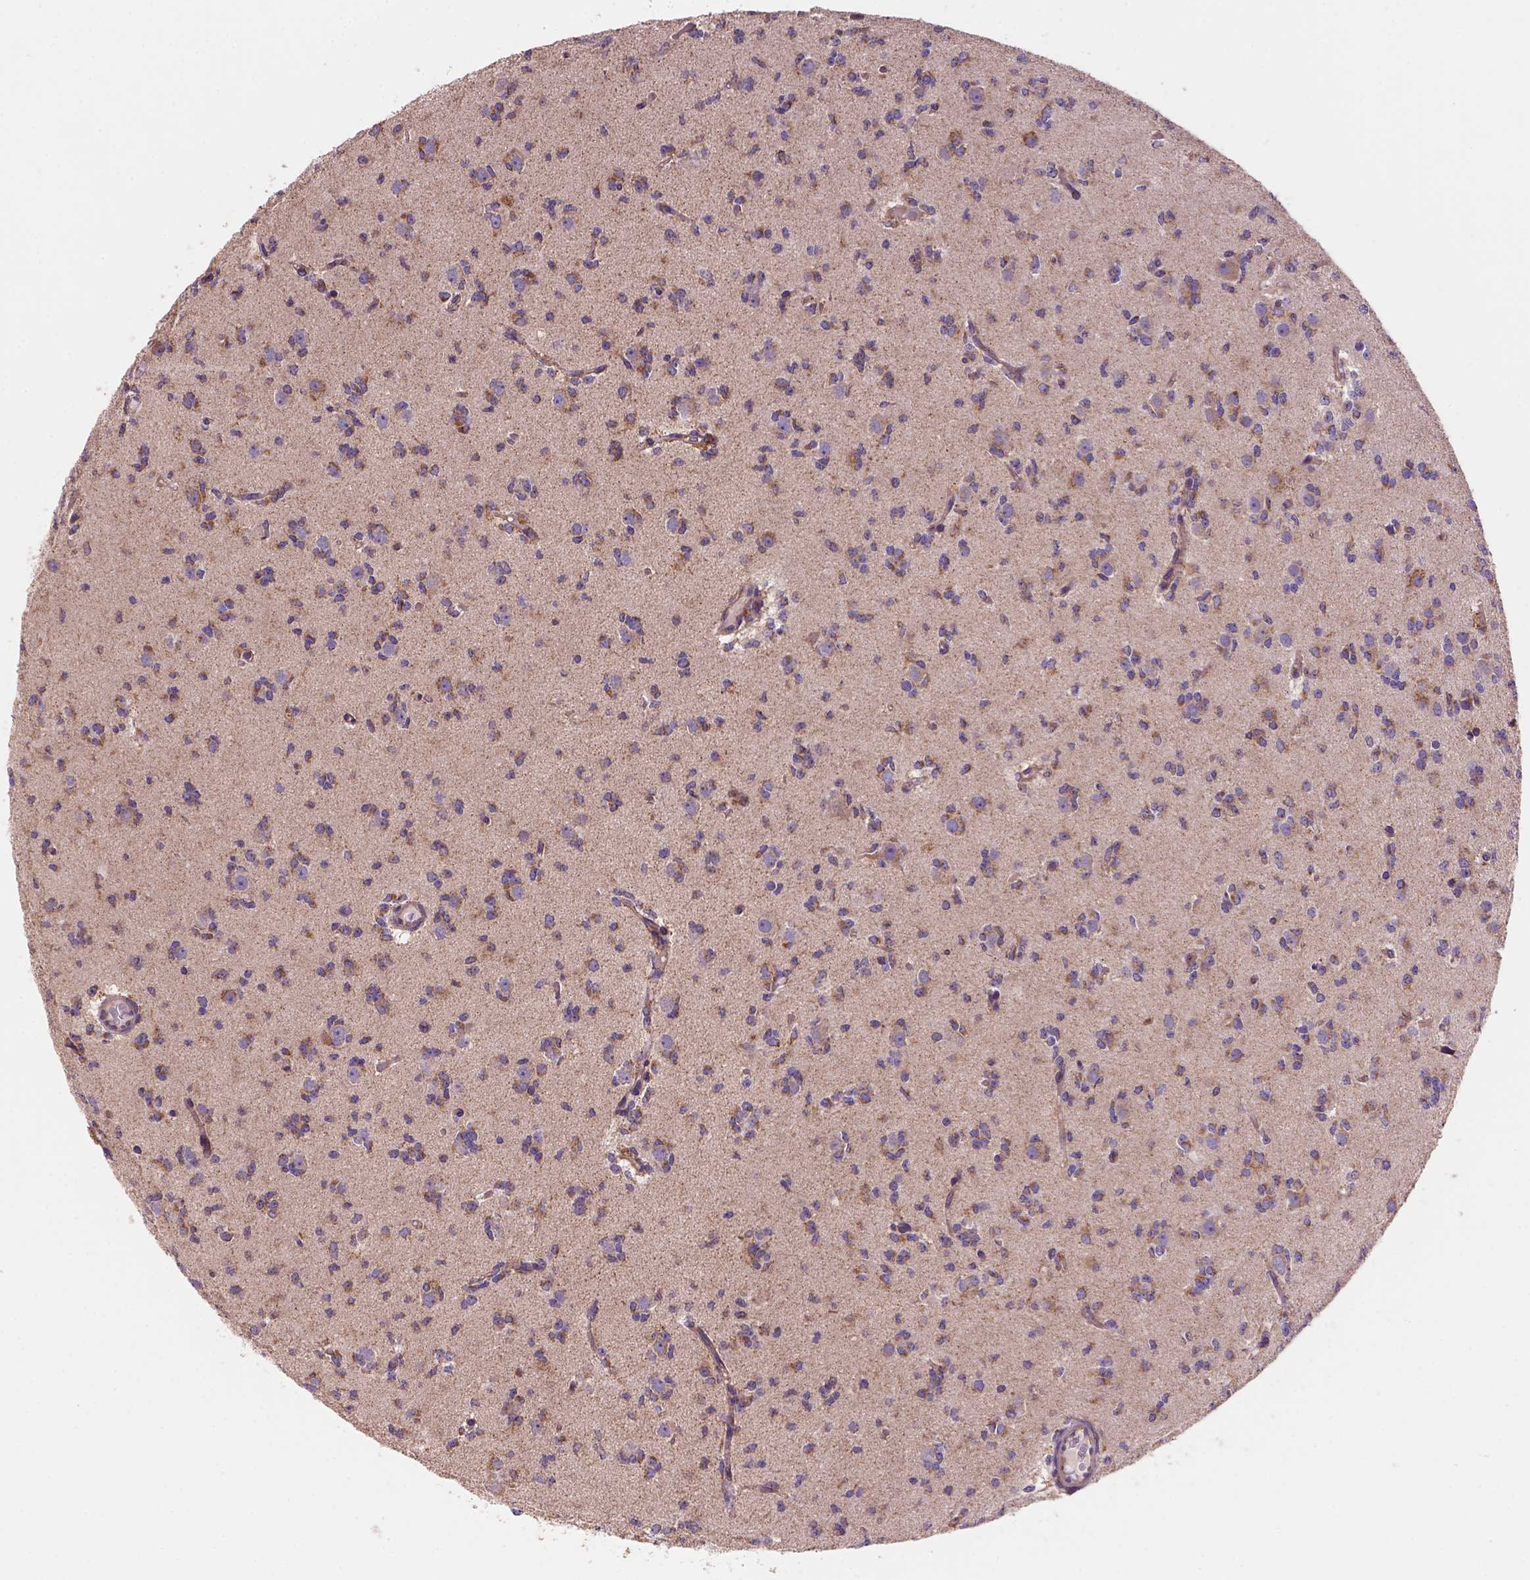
{"staining": {"intensity": "moderate", "quantity": "25%-75%", "location": "cytoplasmic/membranous"}, "tissue": "glioma", "cell_type": "Tumor cells", "image_type": "cancer", "snomed": [{"axis": "morphology", "description": "Glioma, malignant, Low grade"}, {"axis": "topography", "description": "Brain"}], "caption": "The photomicrograph exhibits a brown stain indicating the presence of a protein in the cytoplasmic/membranous of tumor cells in malignant low-grade glioma. (IHC, brightfield microscopy, high magnification).", "gene": "WARS2", "patient": {"sex": "male", "age": 27}}